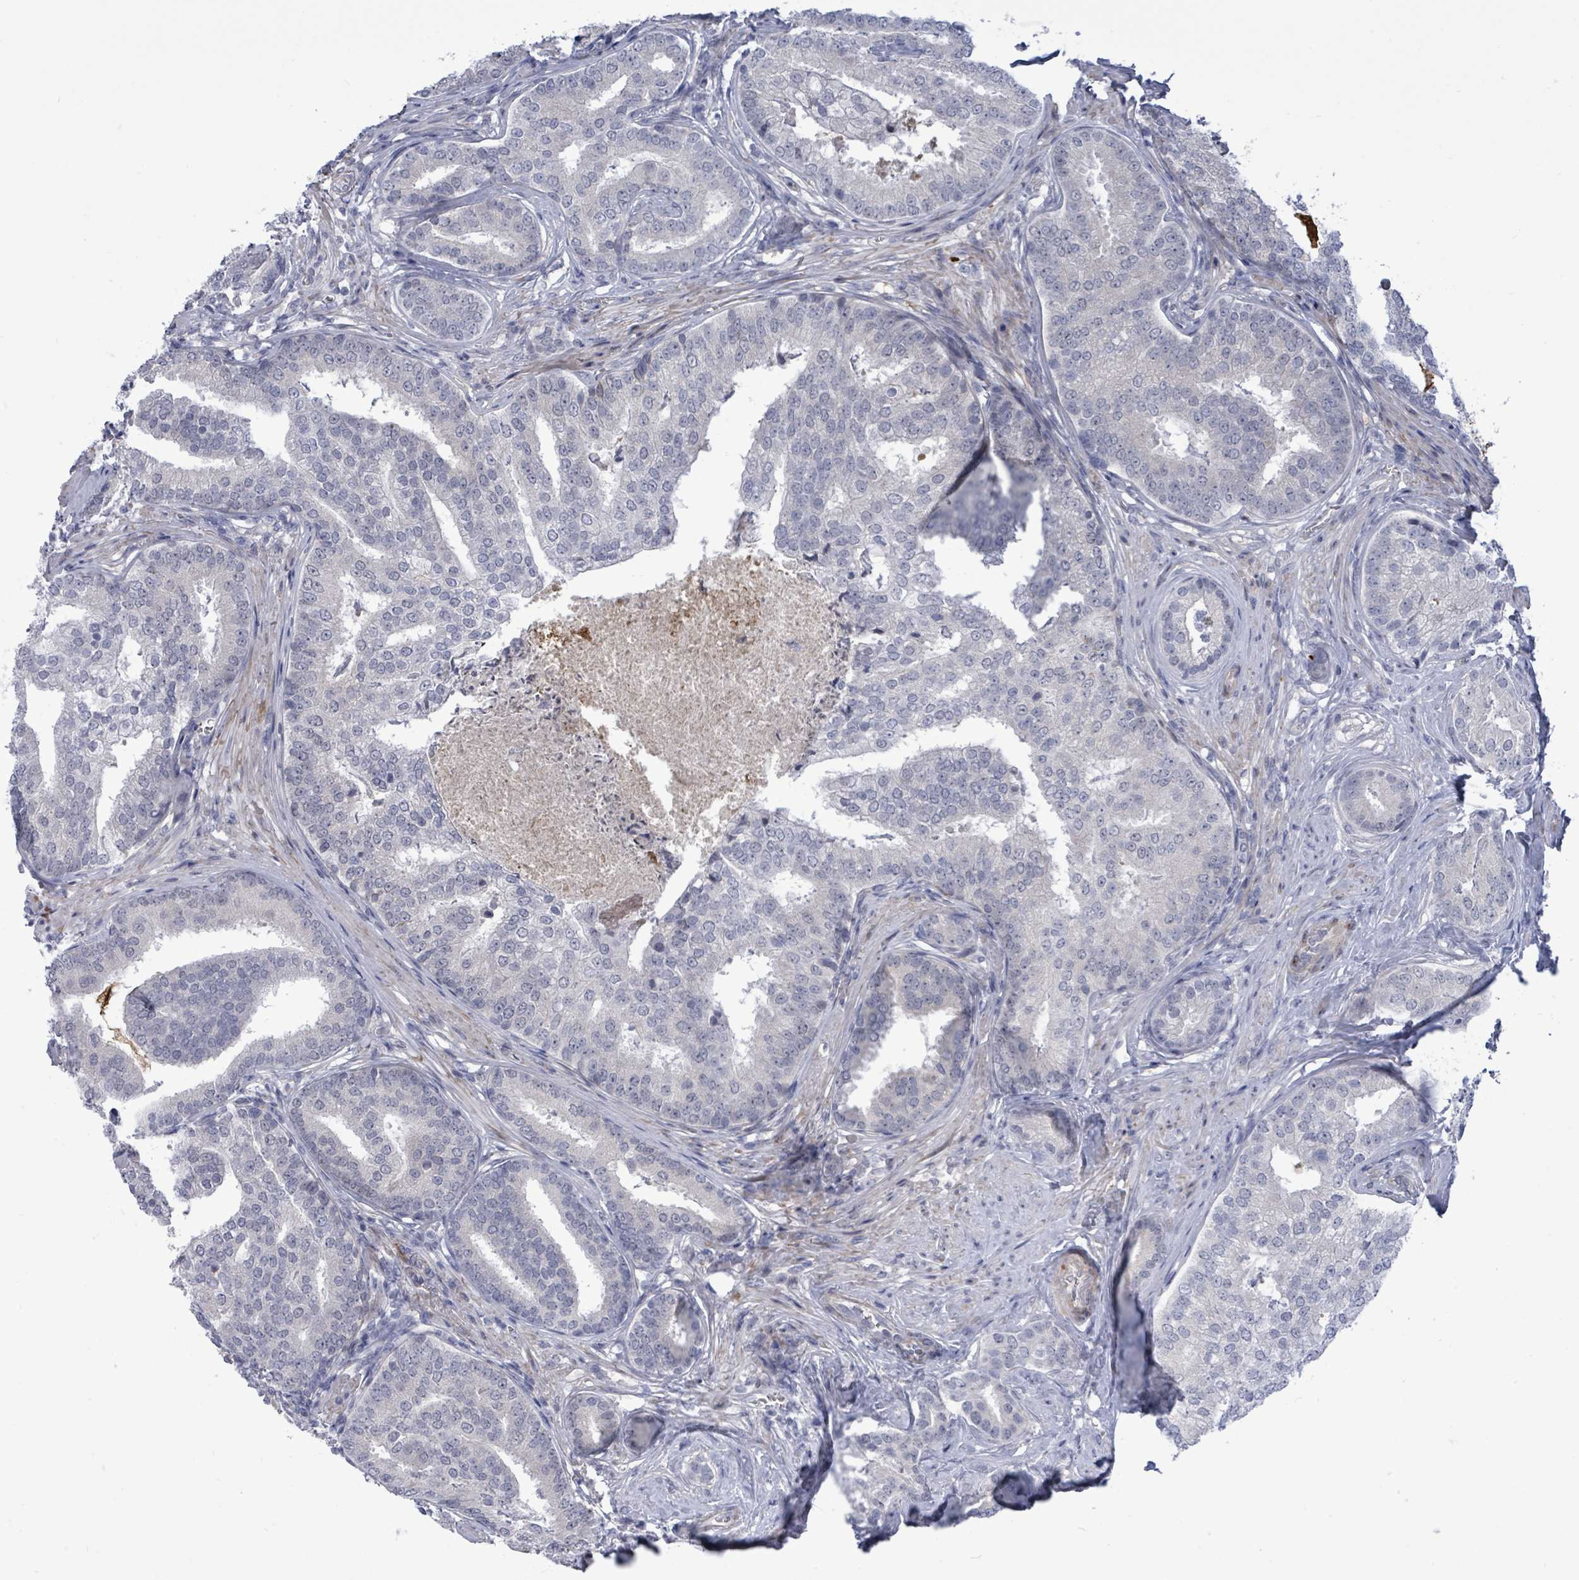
{"staining": {"intensity": "negative", "quantity": "none", "location": "none"}, "tissue": "prostate cancer", "cell_type": "Tumor cells", "image_type": "cancer", "snomed": [{"axis": "morphology", "description": "Adenocarcinoma, High grade"}, {"axis": "topography", "description": "Prostate"}], "caption": "The image shows no significant staining in tumor cells of prostate high-grade adenocarcinoma. Nuclei are stained in blue.", "gene": "CT45A5", "patient": {"sex": "male", "age": 55}}